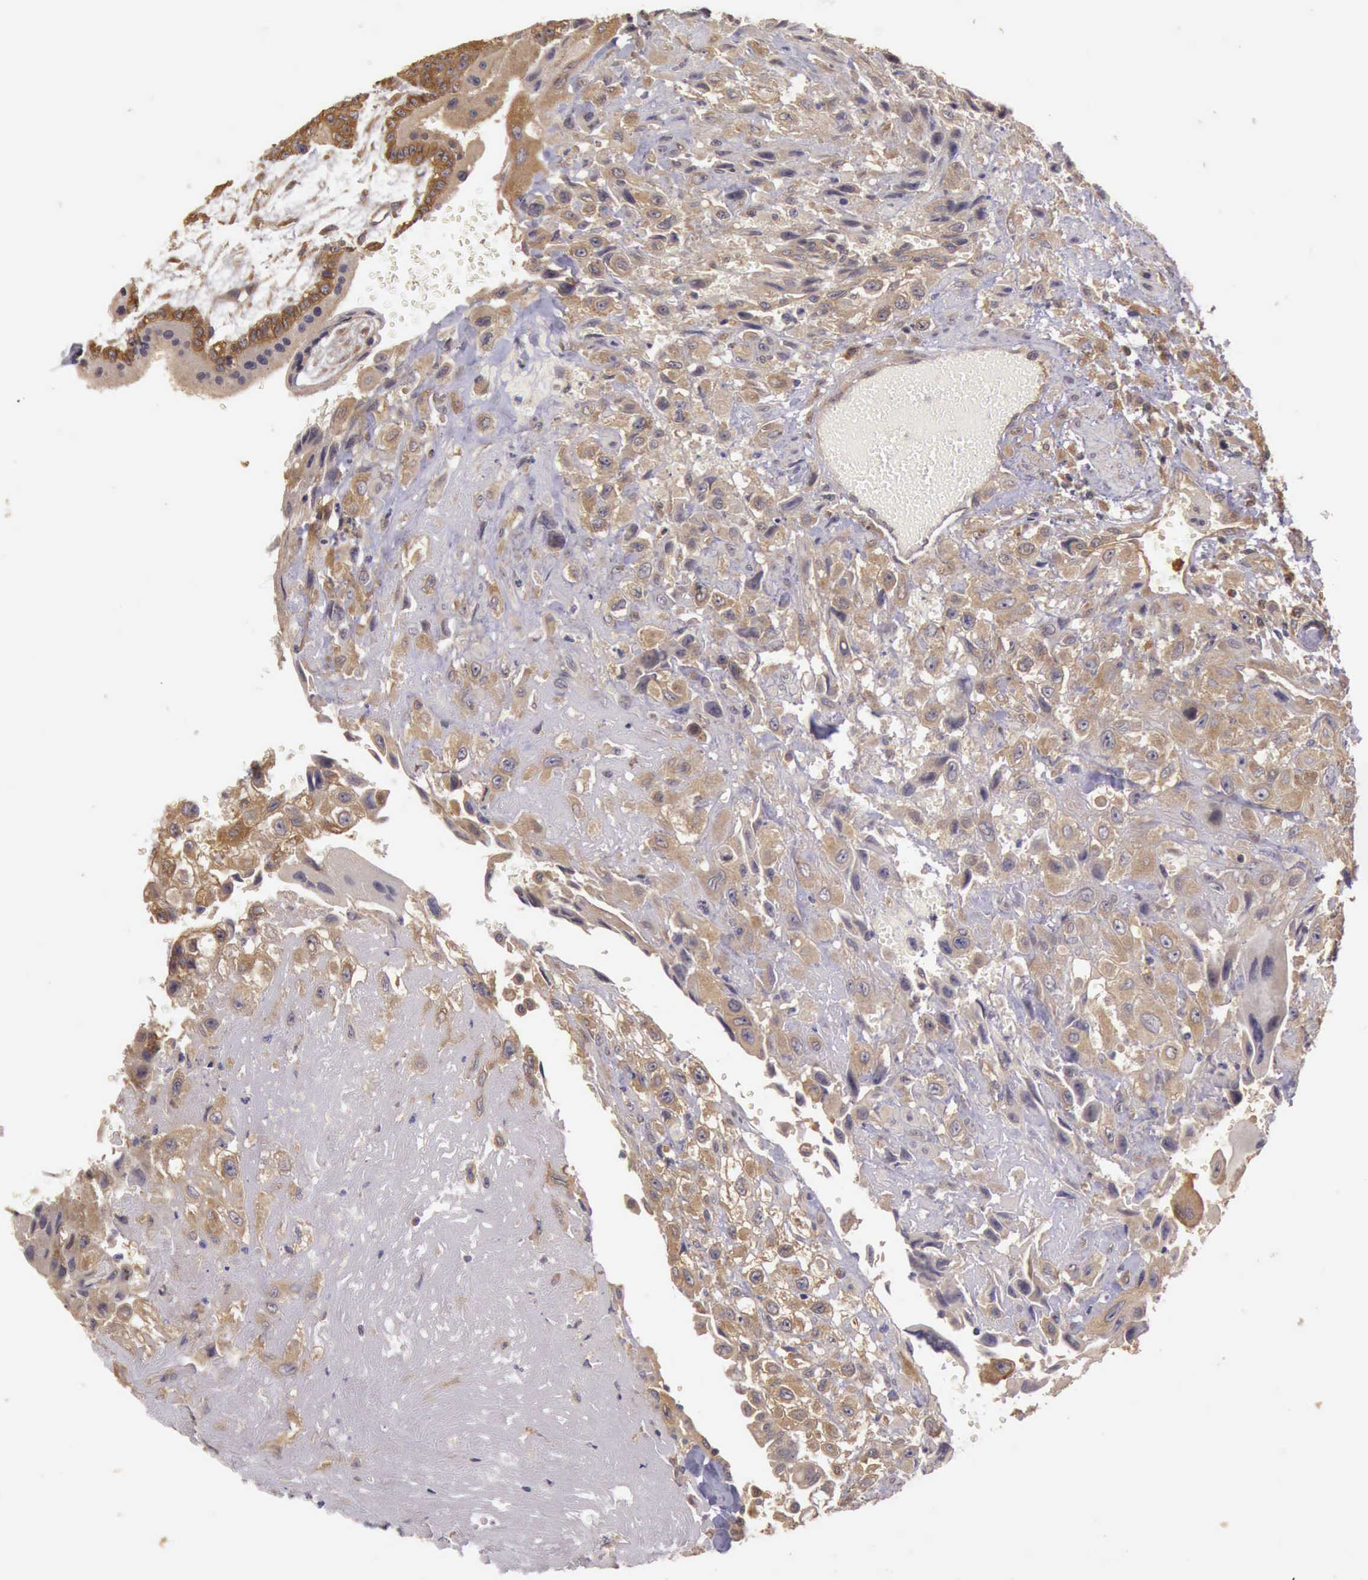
{"staining": {"intensity": "weak", "quantity": ">75%", "location": "cytoplasmic/membranous"}, "tissue": "placenta", "cell_type": "Decidual cells", "image_type": "normal", "snomed": [{"axis": "morphology", "description": "Normal tissue, NOS"}, {"axis": "topography", "description": "Placenta"}], "caption": "Approximately >75% of decidual cells in normal human placenta display weak cytoplasmic/membranous protein staining as visualized by brown immunohistochemical staining.", "gene": "EIF5", "patient": {"sex": "female", "age": 34}}